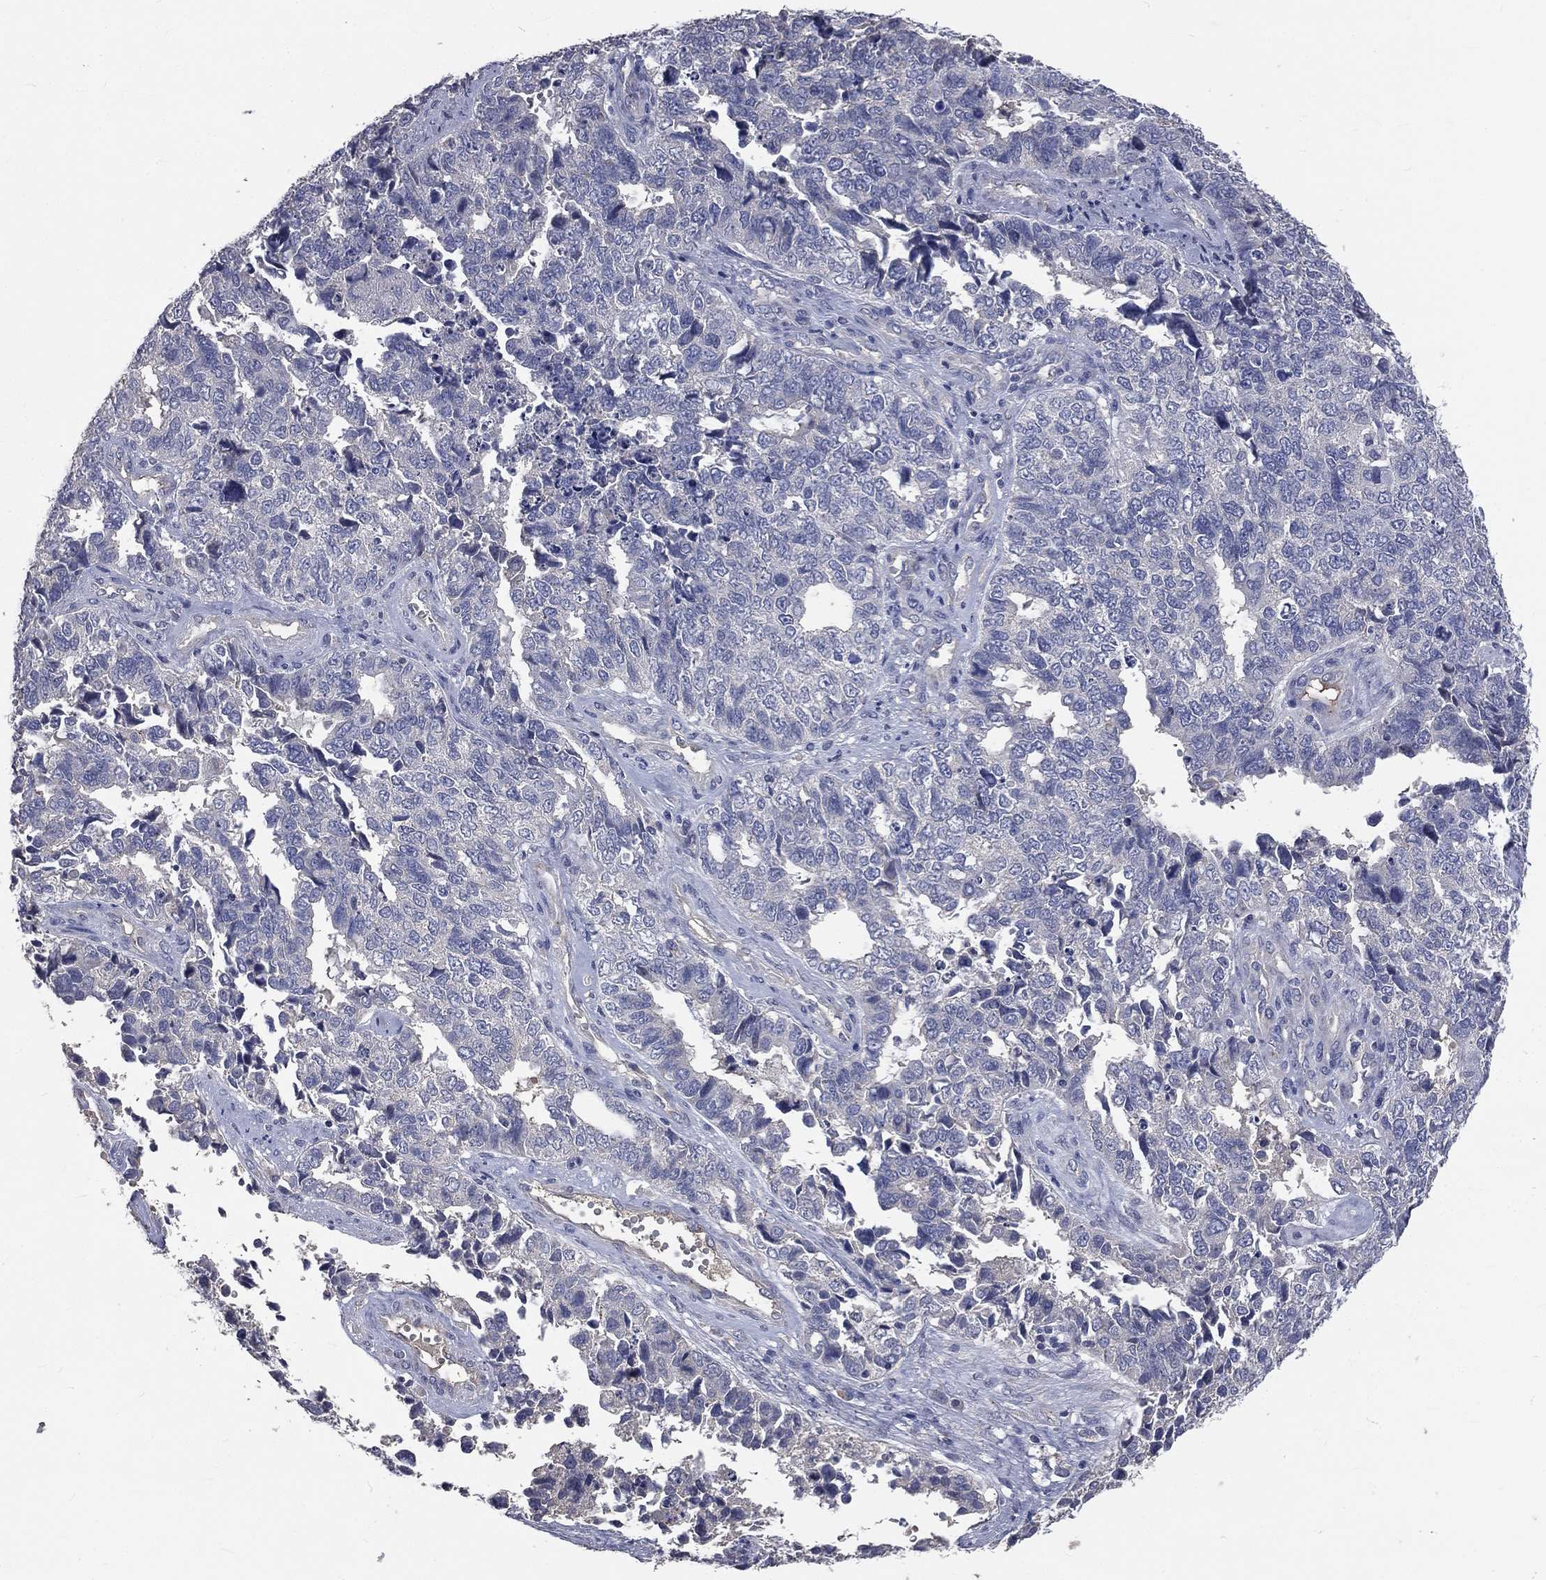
{"staining": {"intensity": "negative", "quantity": "none", "location": "none"}, "tissue": "cervical cancer", "cell_type": "Tumor cells", "image_type": "cancer", "snomed": [{"axis": "morphology", "description": "Squamous cell carcinoma, NOS"}, {"axis": "topography", "description": "Cervix"}], "caption": "A high-resolution histopathology image shows immunohistochemistry (IHC) staining of cervical squamous cell carcinoma, which demonstrates no significant staining in tumor cells.", "gene": "CROCC", "patient": {"sex": "female", "age": 63}}